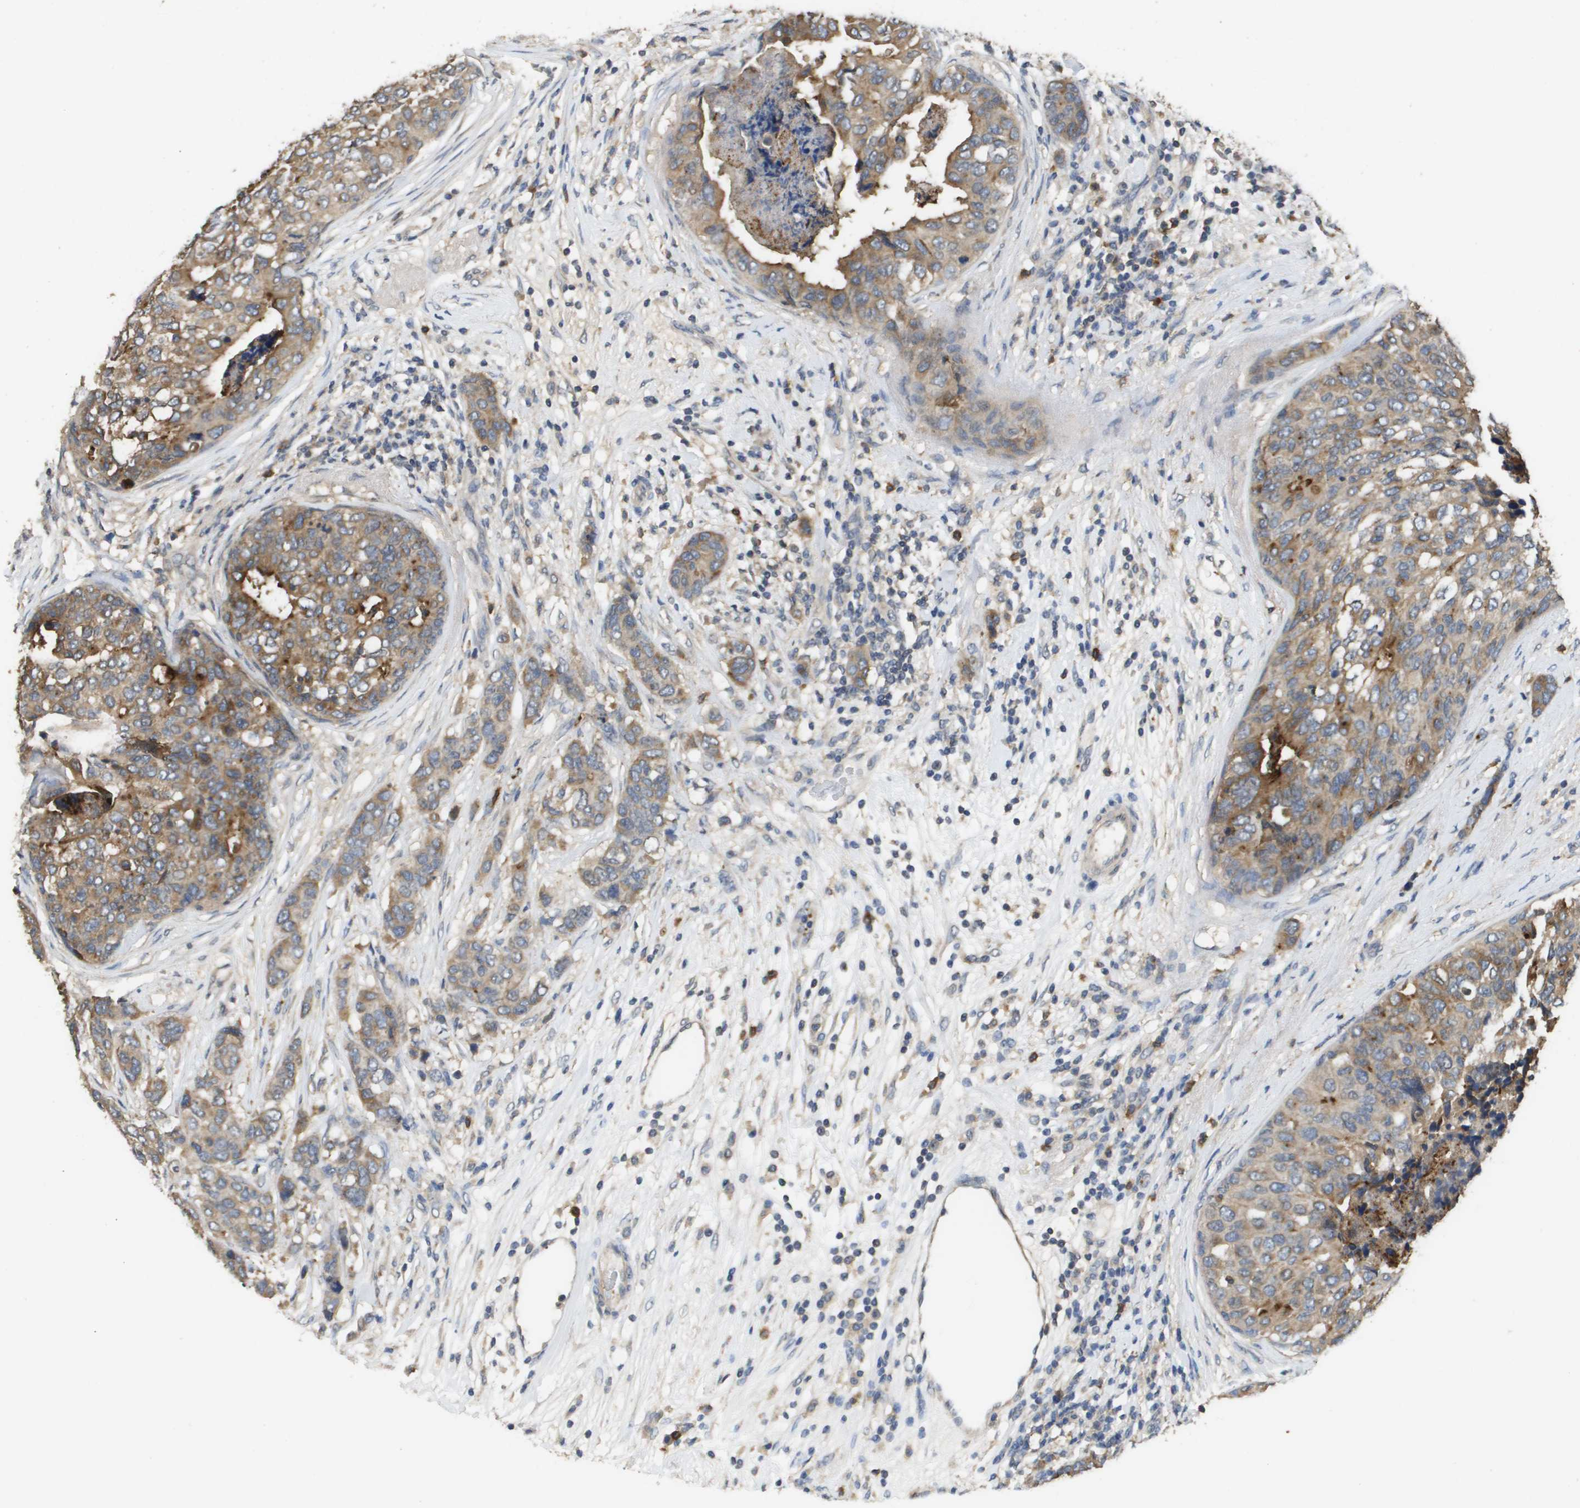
{"staining": {"intensity": "moderate", "quantity": ">75%", "location": "cytoplasmic/membranous"}, "tissue": "breast cancer", "cell_type": "Tumor cells", "image_type": "cancer", "snomed": [{"axis": "morphology", "description": "Lobular carcinoma"}, {"axis": "topography", "description": "Breast"}], "caption": "High-magnification brightfield microscopy of breast cancer stained with DAB (brown) and counterstained with hematoxylin (blue). tumor cells exhibit moderate cytoplasmic/membranous expression is appreciated in about>75% of cells.", "gene": "RAB27B", "patient": {"sex": "female", "age": 59}}